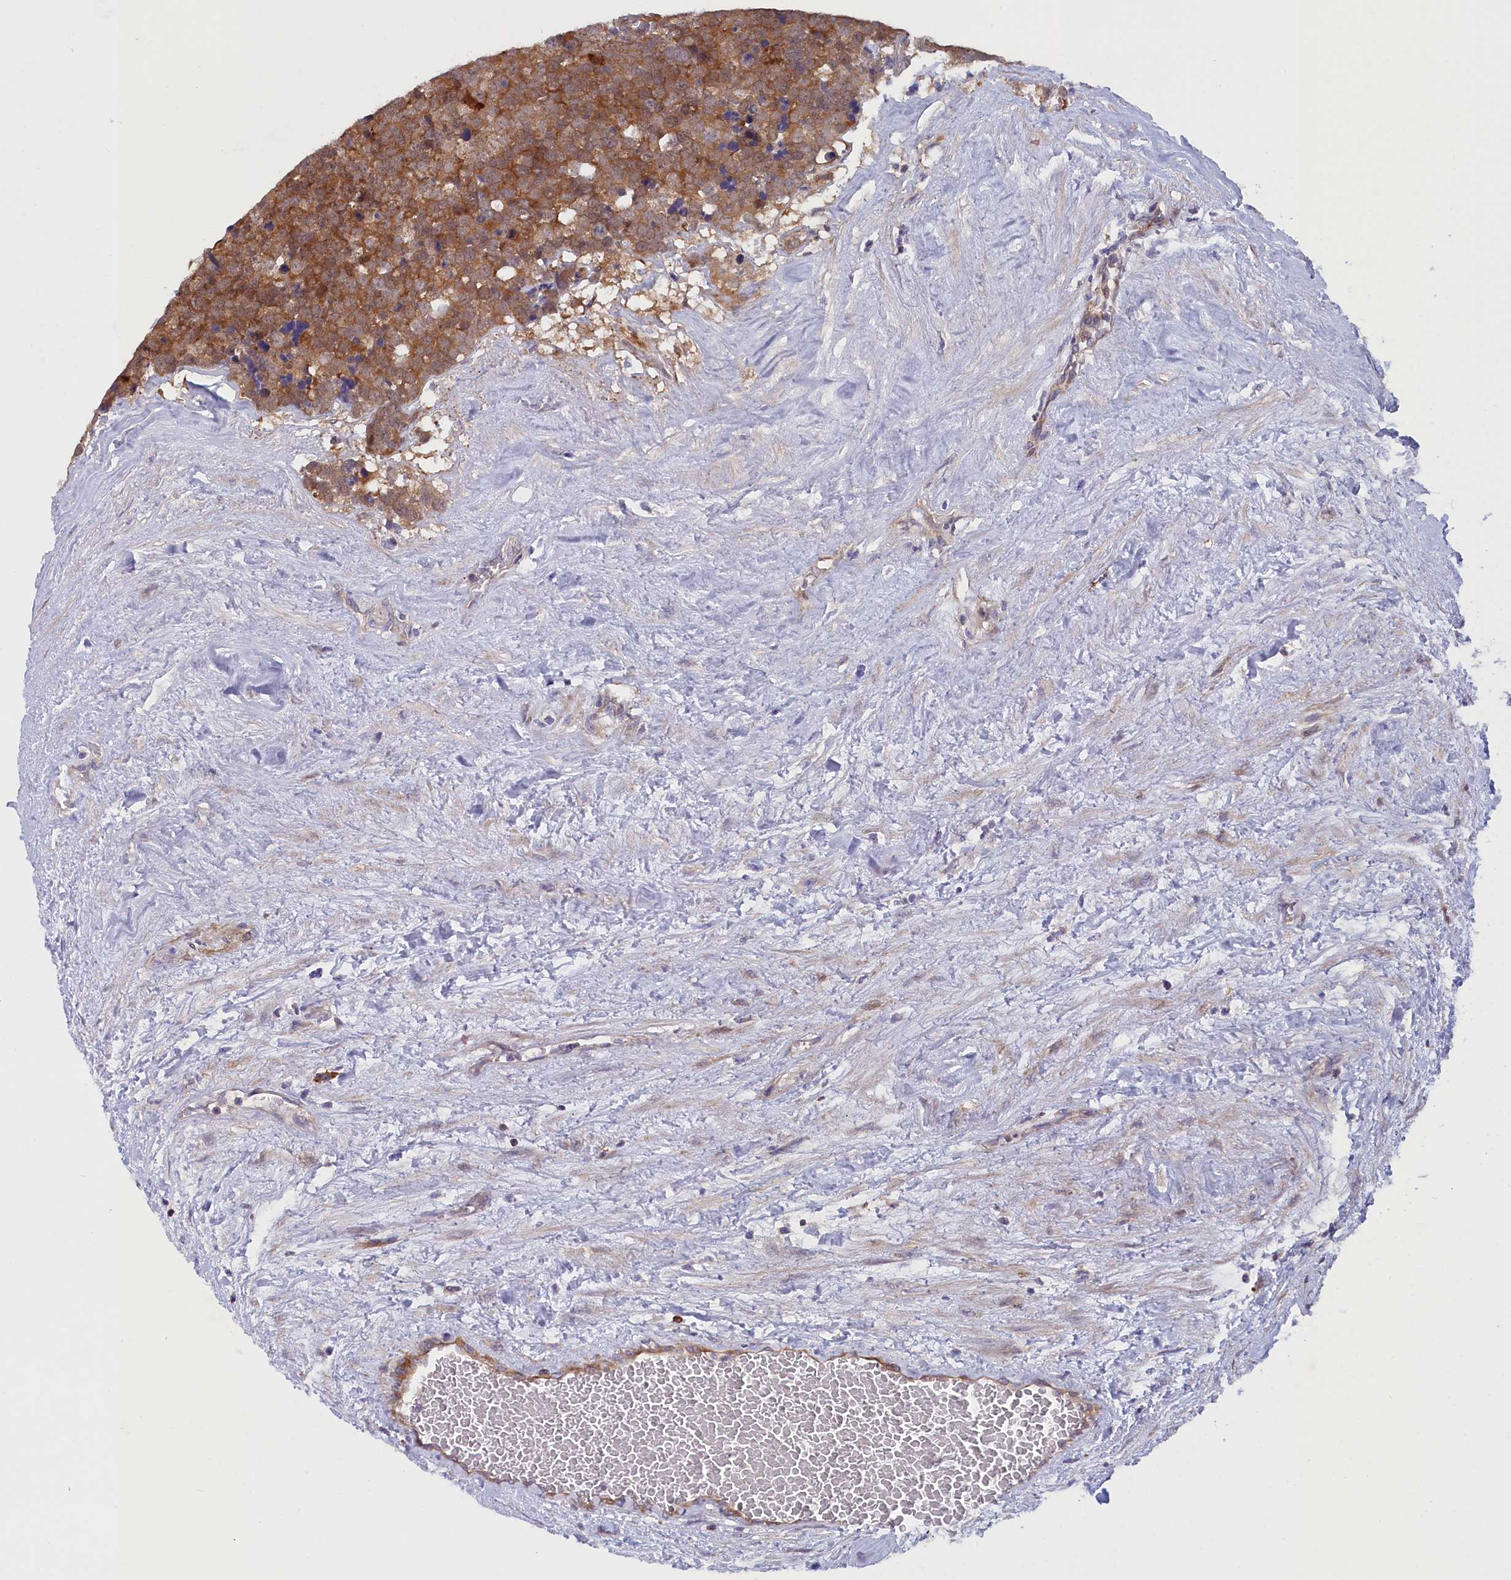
{"staining": {"intensity": "moderate", "quantity": ">75%", "location": "cytoplasmic/membranous"}, "tissue": "testis cancer", "cell_type": "Tumor cells", "image_type": "cancer", "snomed": [{"axis": "morphology", "description": "Seminoma, NOS"}, {"axis": "topography", "description": "Testis"}], "caption": "Protein staining by immunohistochemistry reveals moderate cytoplasmic/membranous staining in approximately >75% of tumor cells in seminoma (testis). Using DAB (3,3'-diaminobenzidine) (brown) and hematoxylin (blue) stains, captured at high magnification using brightfield microscopy.", "gene": "JPT2", "patient": {"sex": "male", "age": 71}}